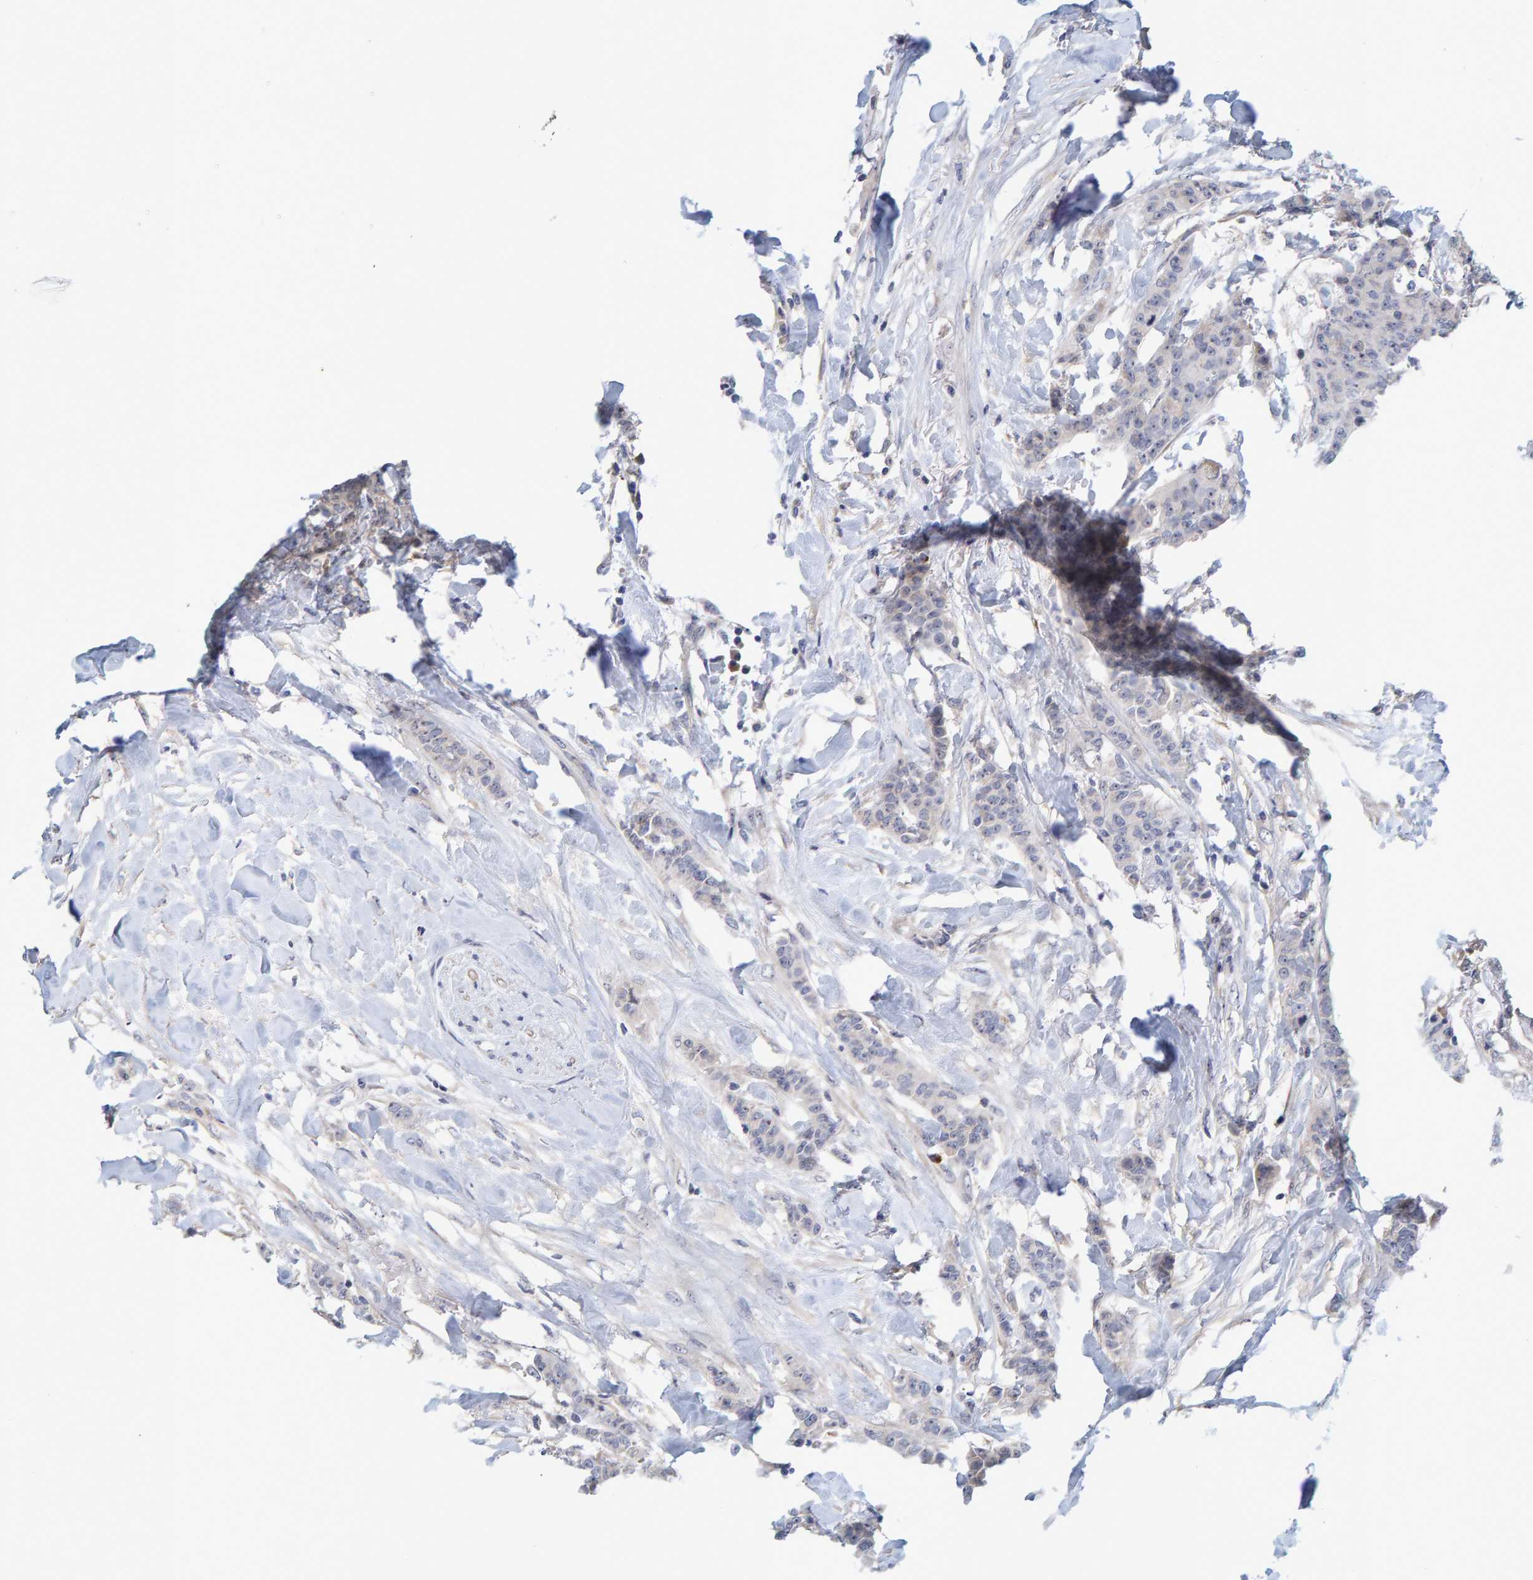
{"staining": {"intensity": "negative", "quantity": "none", "location": "none"}, "tissue": "breast cancer", "cell_type": "Tumor cells", "image_type": "cancer", "snomed": [{"axis": "morphology", "description": "Normal tissue, NOS"}, {"axis": "morphology", "description": "Duct carcinoma"}, {"axis": "topography", "description": "Breast"}], "caption": "The photomicrograph reveals no significant staining in tumor cells of breast cancer. Nuclei are stained in blue.", "gene": "ZNF77", "patient": {"sex": "female", "age": 40}}